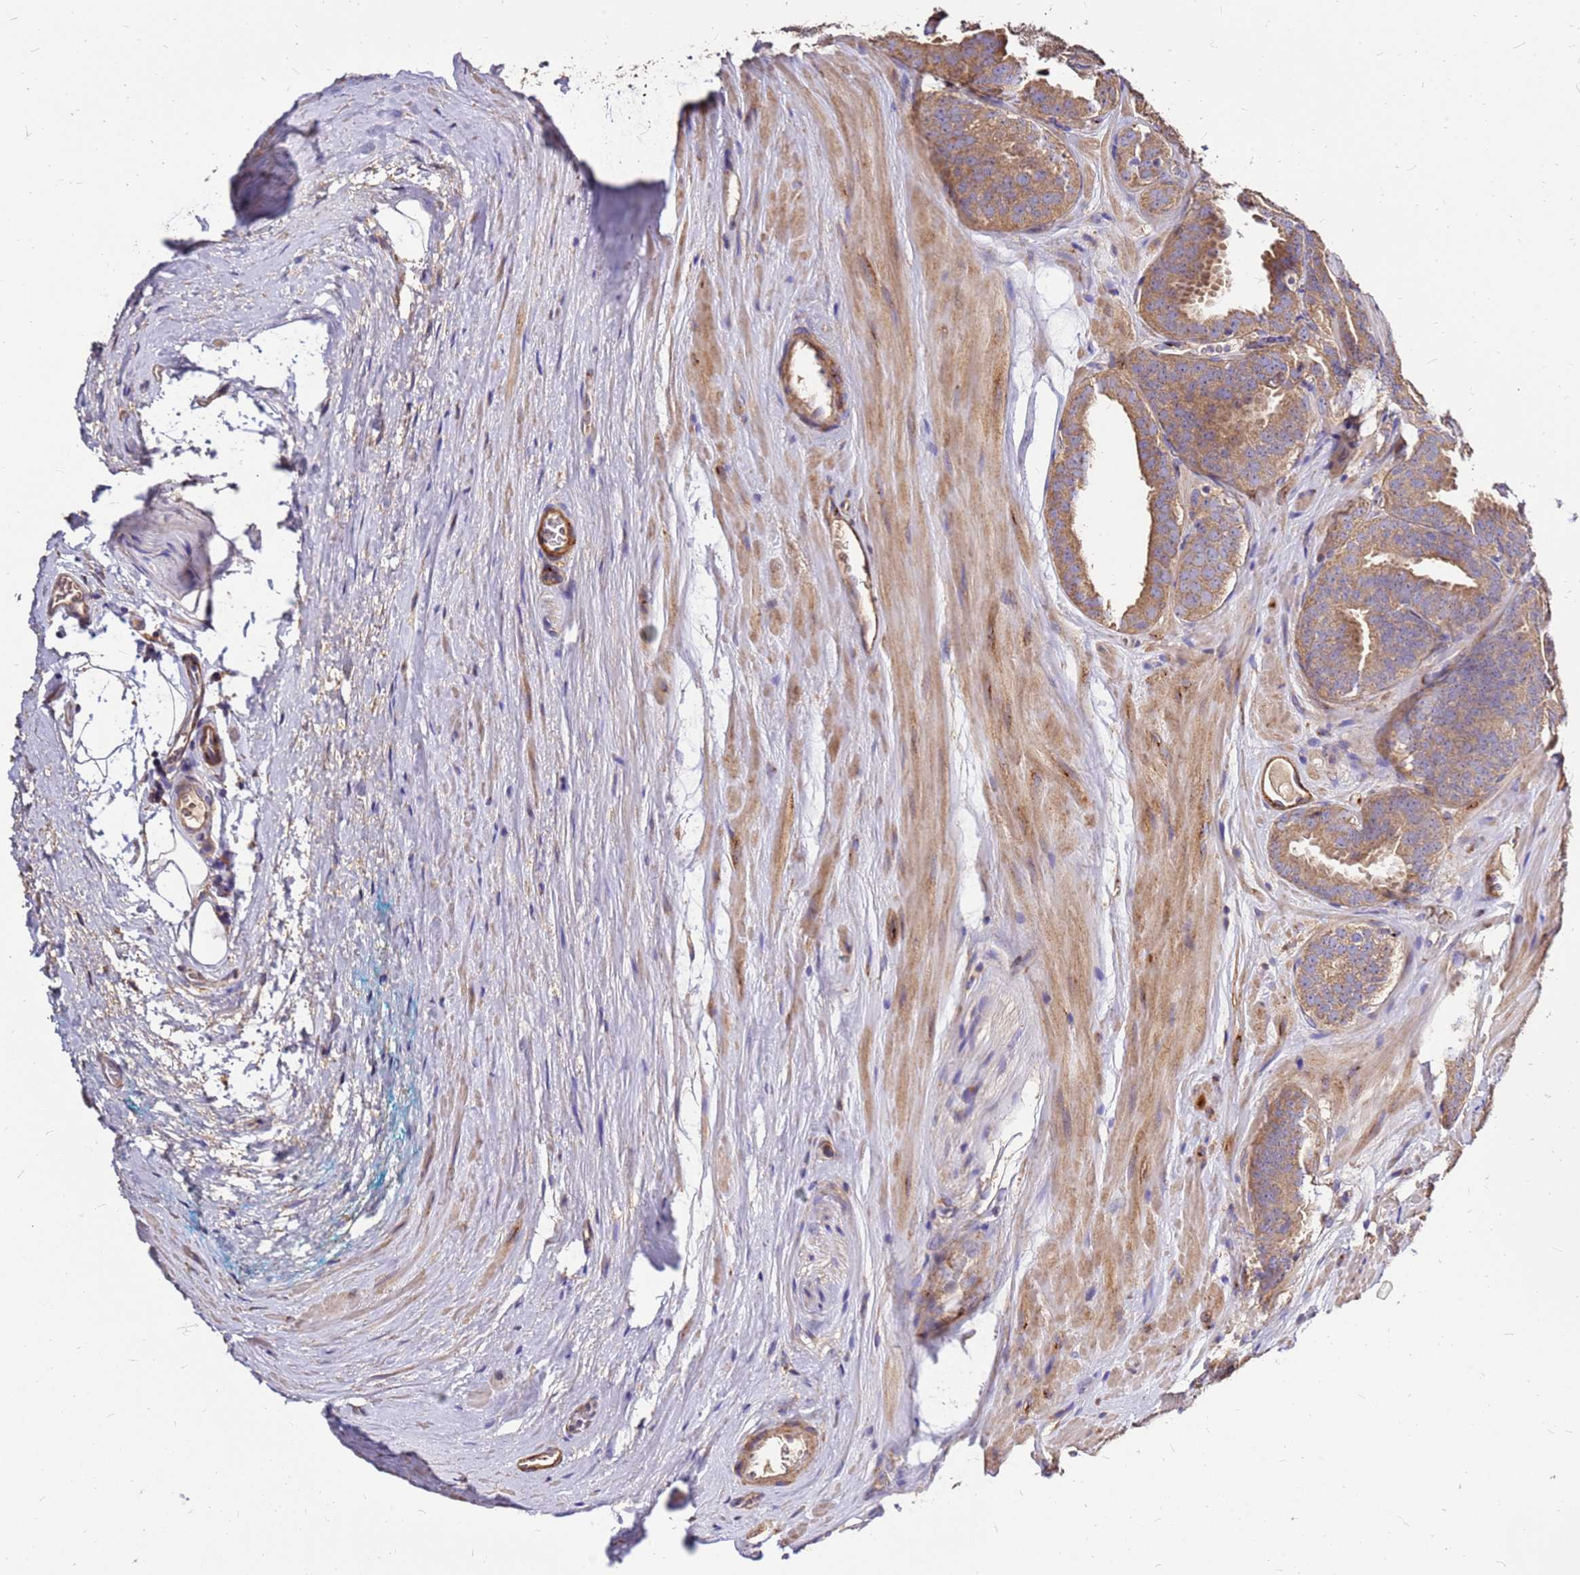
{"staining": {"intensity": "moderate", "quantity": "25%-75%", "location": "cytoplasmic/membranous"}, "tissue": "prostate cancer", "cell_type": "Tumor cells", "image_type": "cancer", "snomed": [{"axis": "morphology", "description": "Adenocarcinoma, High grade"}, {"axis": "topography", "description": "Prostate"}], "caption": "Brown immunohistochemical staining in human prostate cancer displays moderate cytoplasmic/membranous staining in approximately 25%-75% of tumor cells.", "gene": "EXD3", "patient": {"sex": "male", "age": 63}}